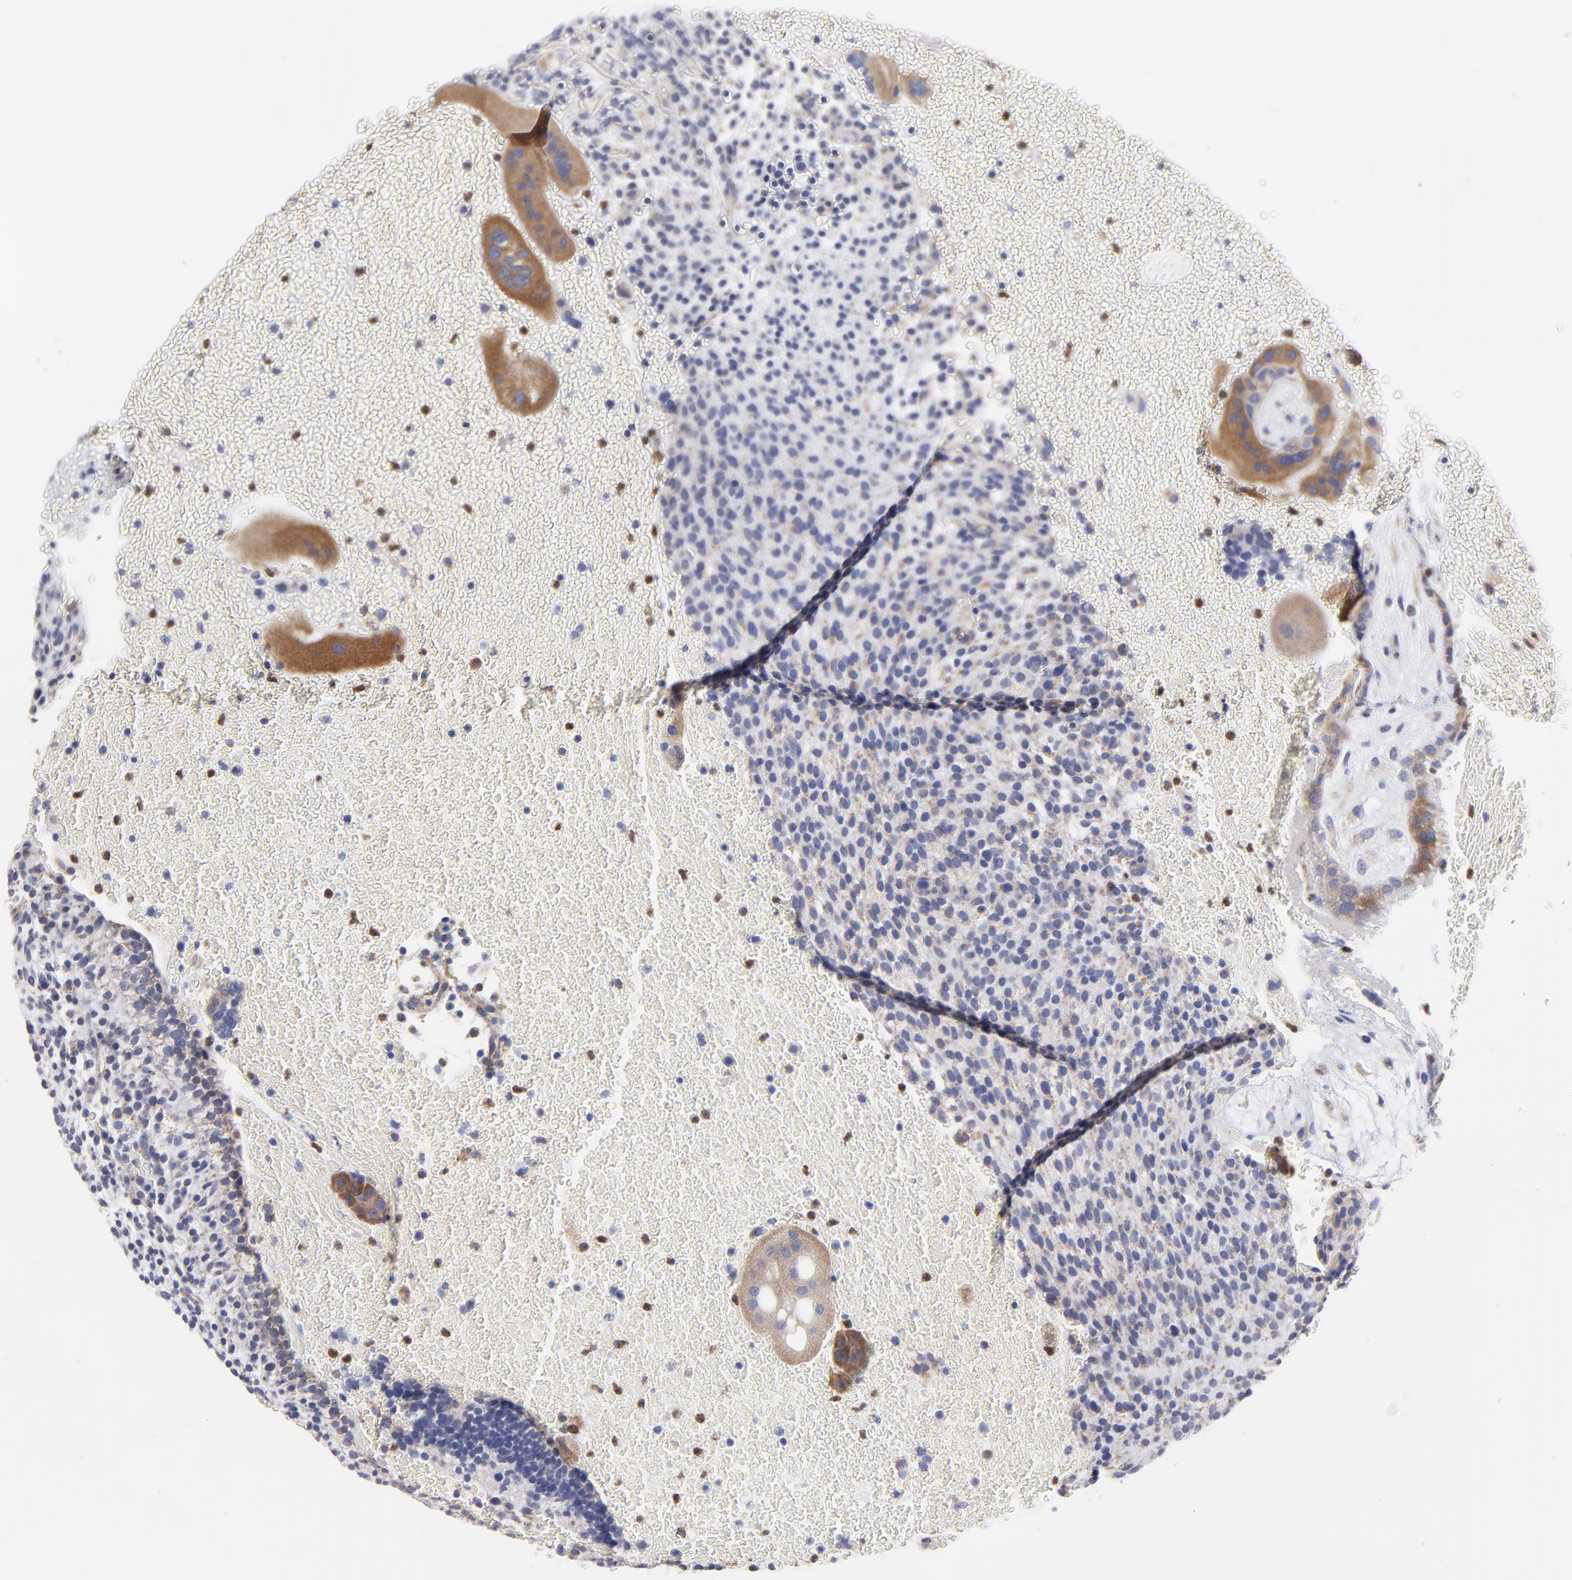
{"staining": {"intensity": "weak", "quantity": "25%-75%", "location": "cytoplasmic/membranous"}, "tissue": "placenta", "cell_type": "Decidual cells", "image_type": "normal", "snomed": [{"axis": "morphology", "description": "Normal tissue, NOS"}, {"axis": "topography", "description": "Placenta"}], "caption": "Weak cytoplasmic/membranous staining for a protein is identified in about 25%-75% of decidual cells of unremarkable placenta using immunohistochemistry (IHC).", "gene": "MOSPD2", "patient": {"sex": "female", "age": 19}}